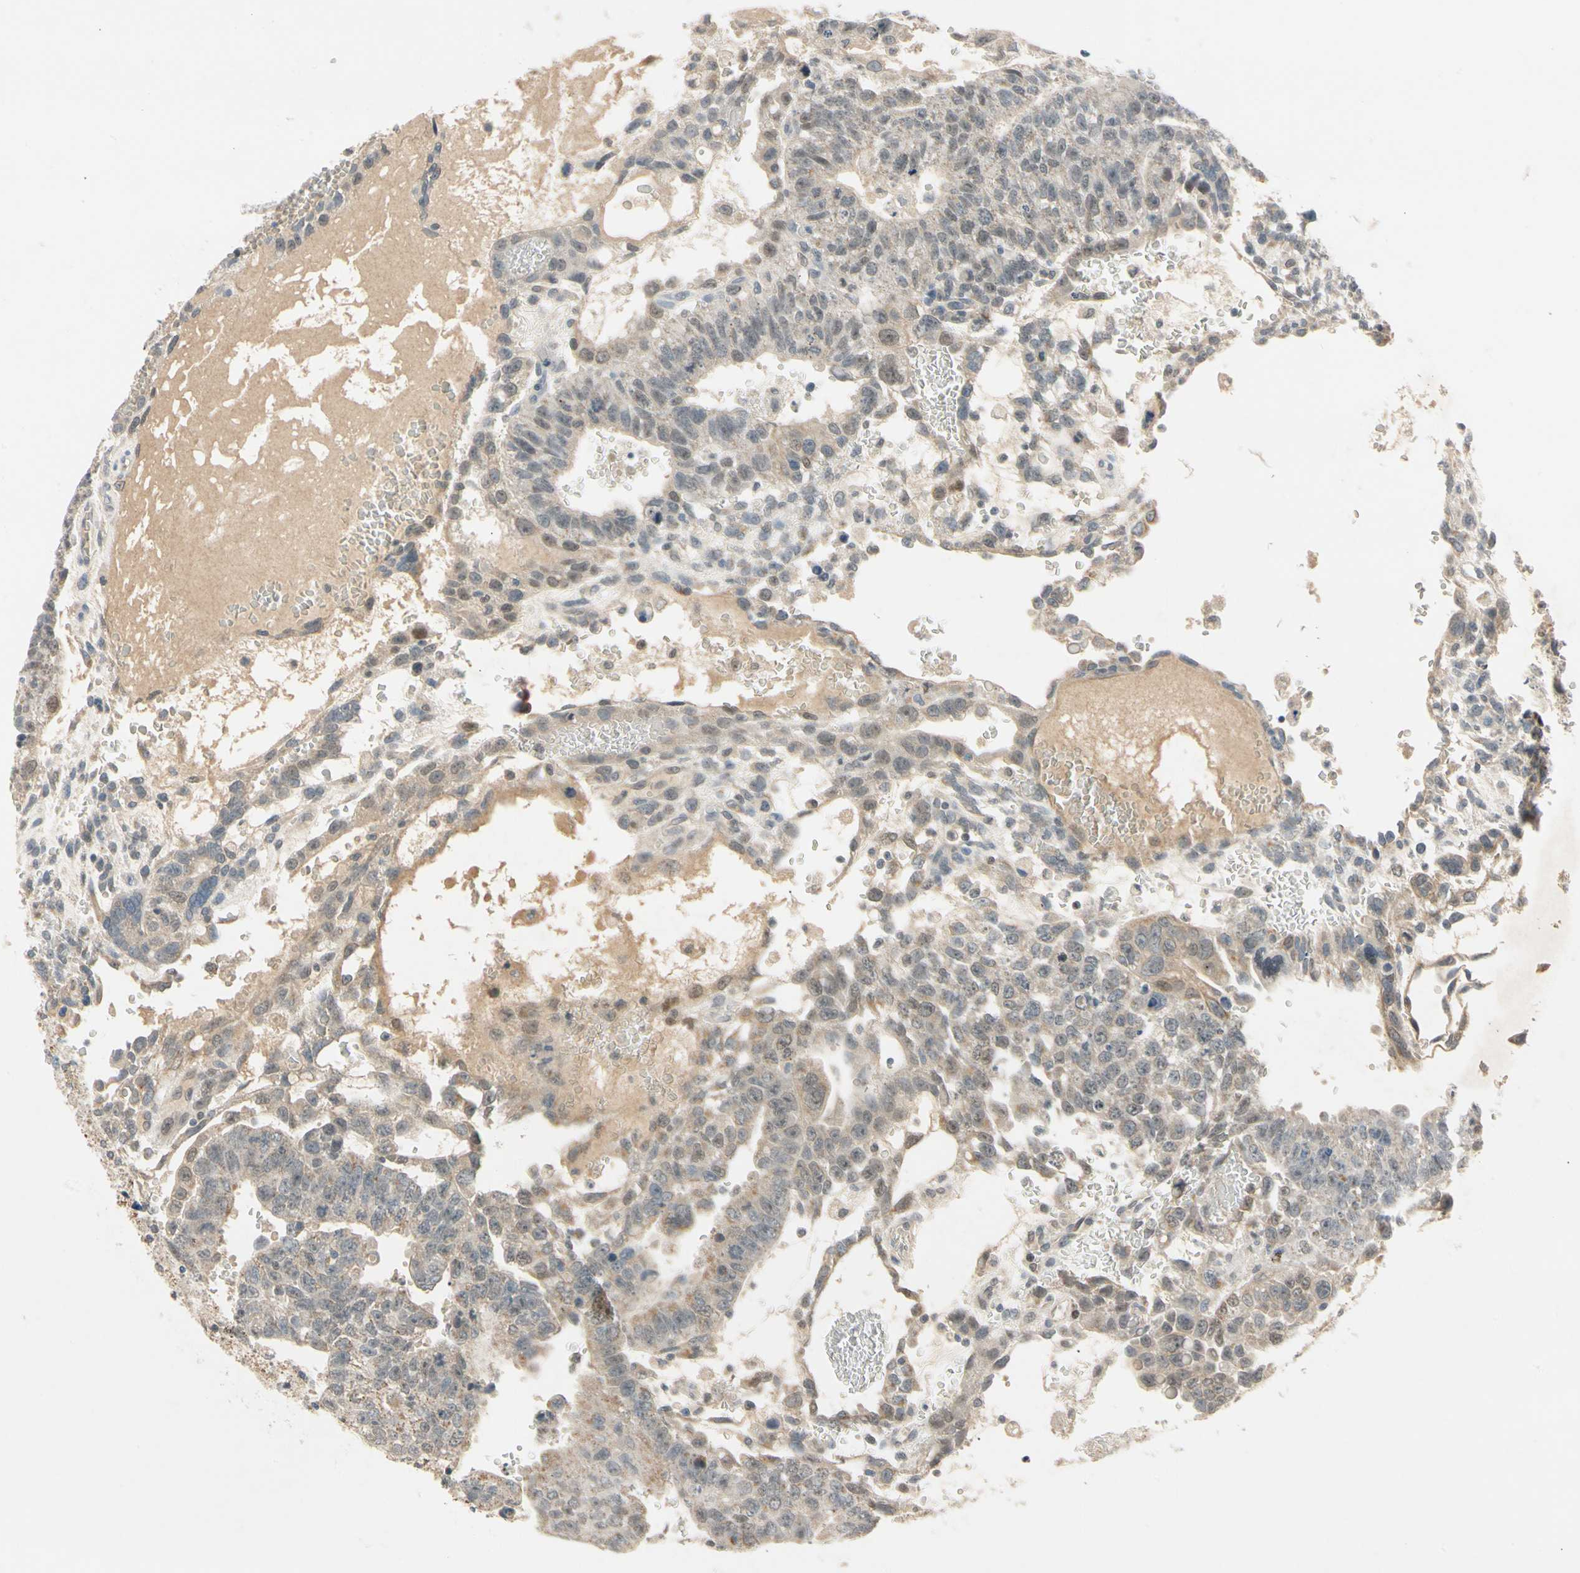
{"staining": {"intensity": "weak", "quantity": "25%-75%", "location": "cytoplasmic/membranous"}, "tissue": "testis cancer", "cell_type": "Tumor cells", "image_type": "cancer", "snomed": [{"axis": "morphology", "description": "Seminoma, NOS"}, {"axis": "morphology", "description": "Carcinoma, Embryonal, NOS"}, {"axis": "topography", "description": "Testis"}], "caption": "Immunohistochemical staining of embryonal carcinoma (testis) displays low levels of weak cytoplasmic/membranous positivity in approximately 25%-75% of tumor cells. (DAB (3,3'-diaminobenzidine) IHC, brown staining for protein, blue staining for nuclei).", "gene": "RIOX2", "patient": {"sex": "male", "age": 52}}